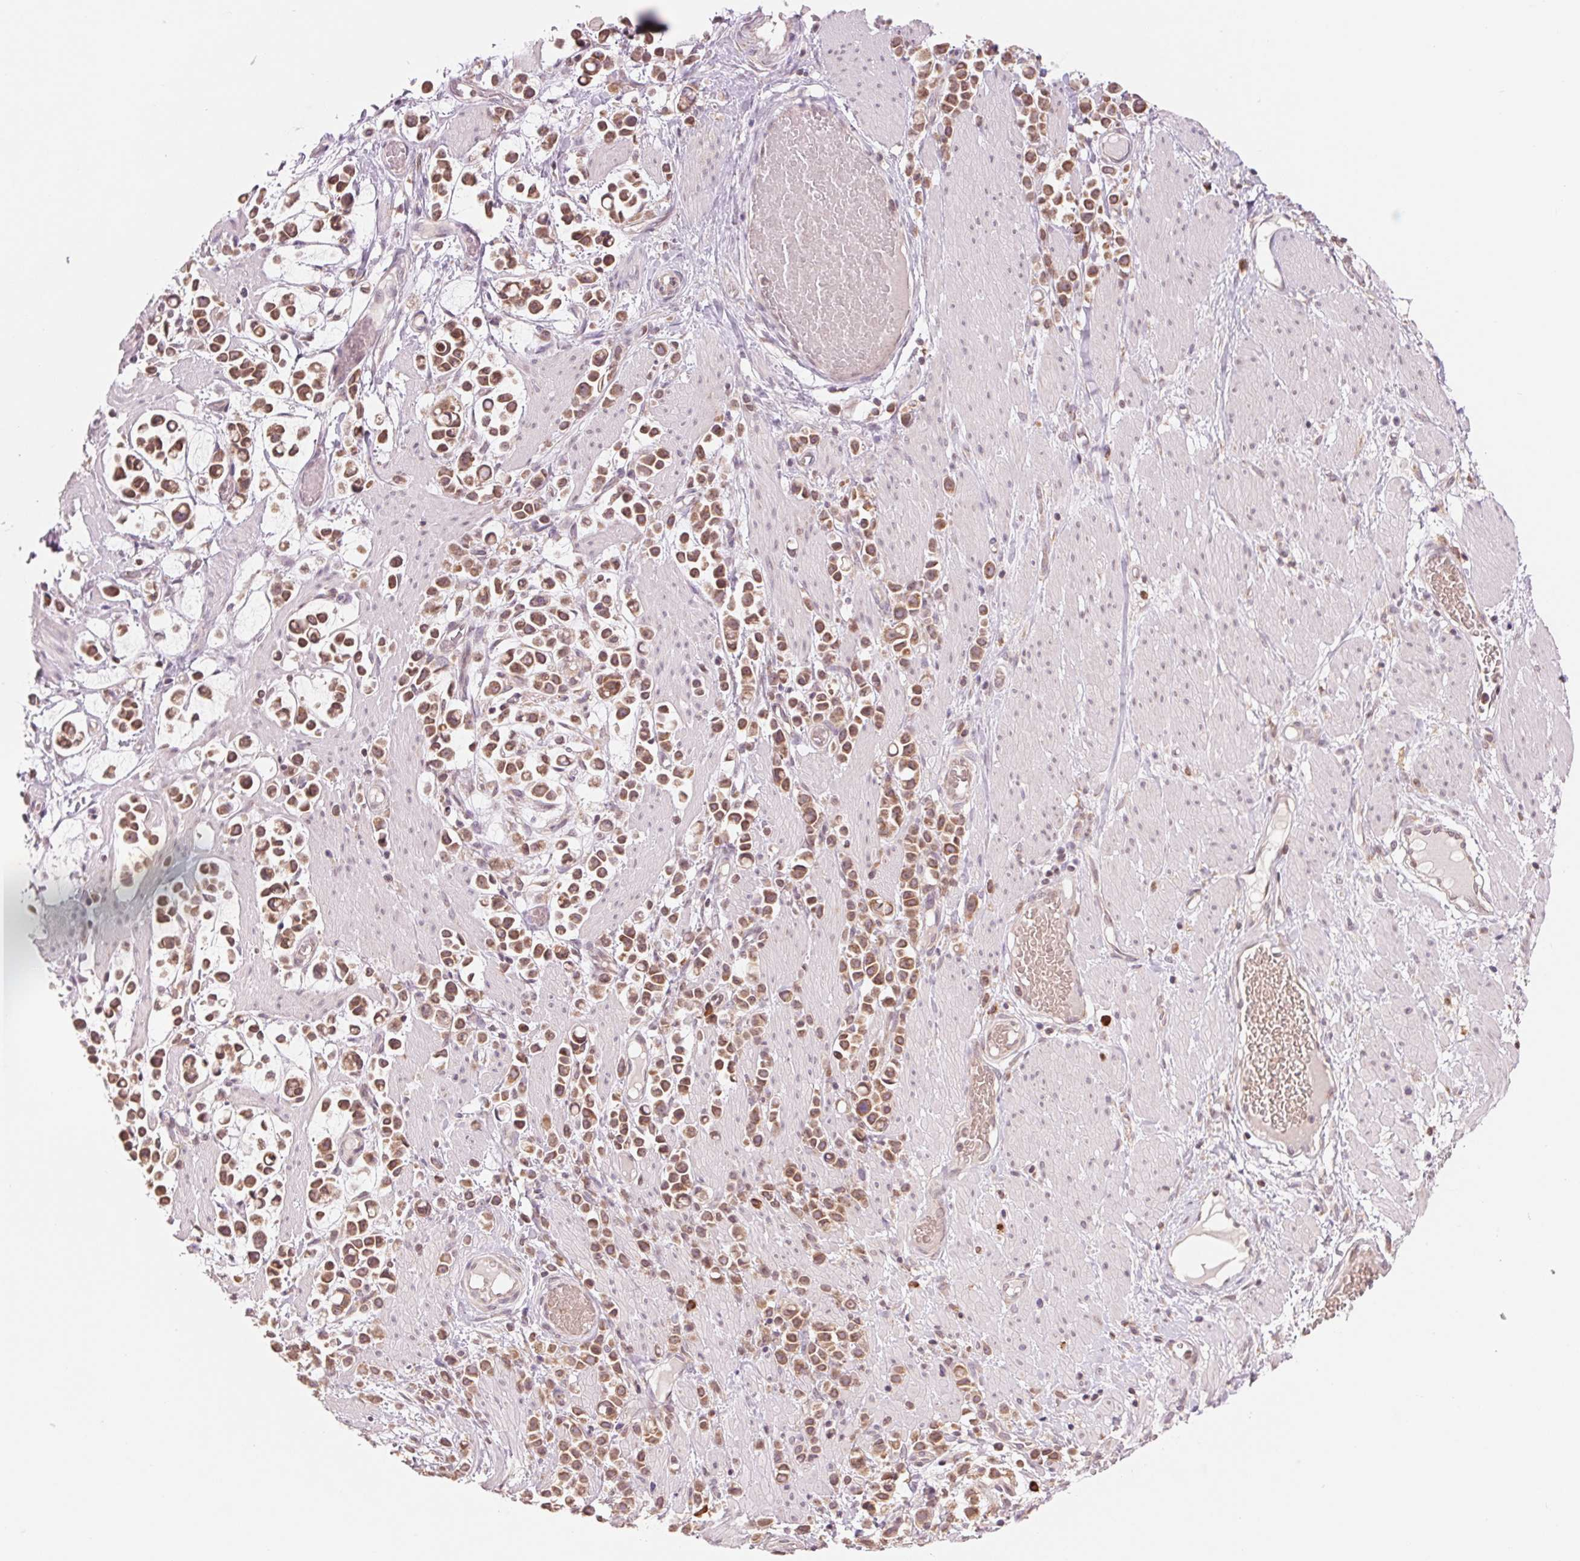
{"staining": {"intensity": "moderate", "quantity": ">75%", "location": "cytoplasmic/membranous"}, "tissue": "stomach cancer", "cell_type": "Tumor cells", "image_type": "cancer", "snomed": [{"axis": "morphology", "description": "Adenocarcinoma, NOS"}, {"axis": "topography", "description": "Stomach"}], "caption": "The immunohistochemical stain labels moderate cytoplasmic/membranous staining in tumor cells of stomach adenocarcinoma tissue.", "gene": "TECR", "patient": {"sex": "male", "age": 82}}